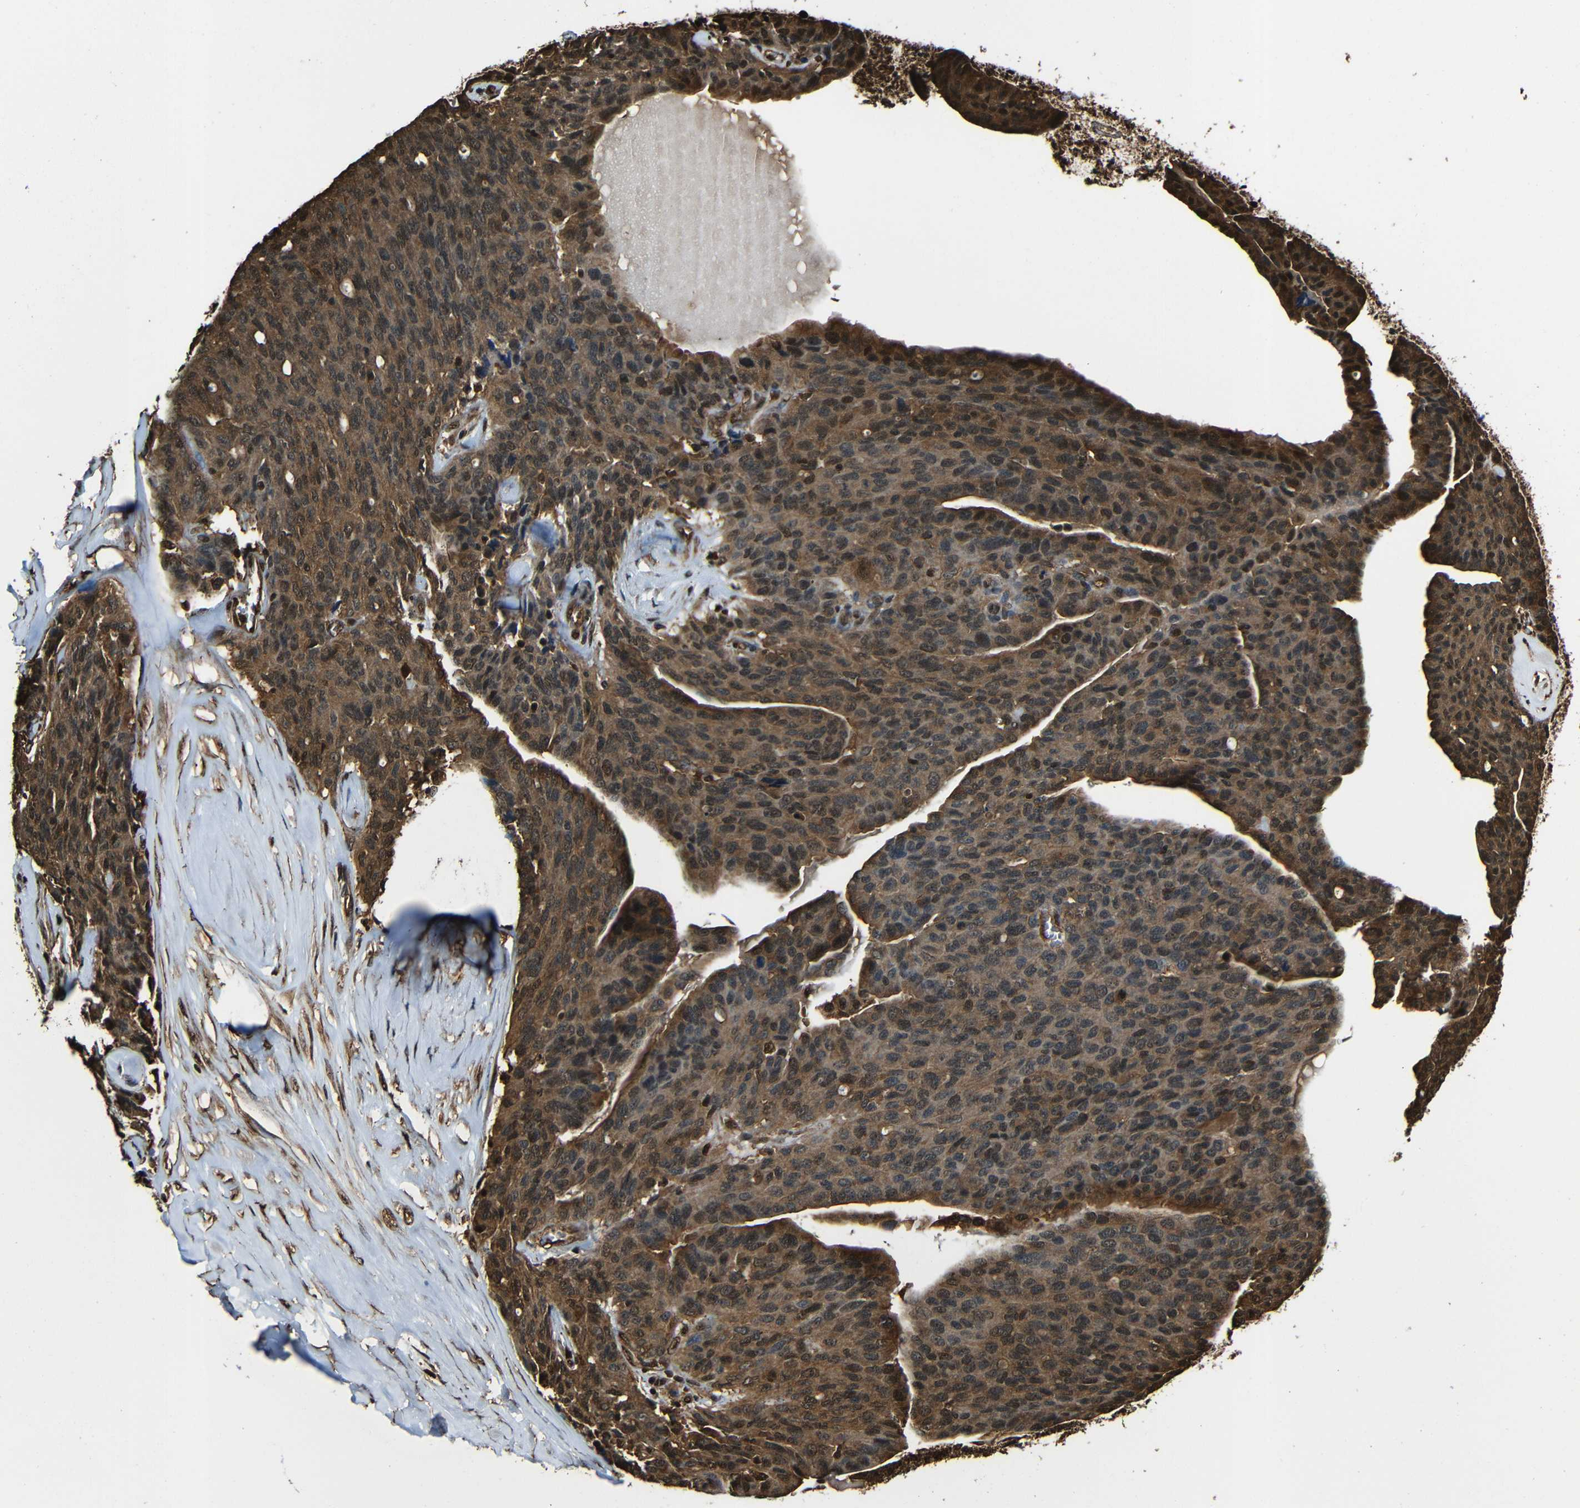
{"staining": {"intensity": "moderate", "quantity": ">75%", "location": "cytoplasmic/membranous,nuclear"}, "tissue": "ovarian cancer", "cell_type": "Tumor cells", "image_type": "cancer", "snomed": [{"axis": "morphology", "description": "Carcinoma, endometroid"}, {"axis": "topography", "description": "Ovary"}], "caption": "Immunohistochemistry (IHC) of human ovarian endometroid carcinoma shows medium levels of moderate cytoplasmic/membranous and nuclear expression in about >75% of tumor cells. The protein is shown in brown color, while the nuclei are stained blue.", "gene": "VCP", "patient": {"sex": "female", "age": 60}}